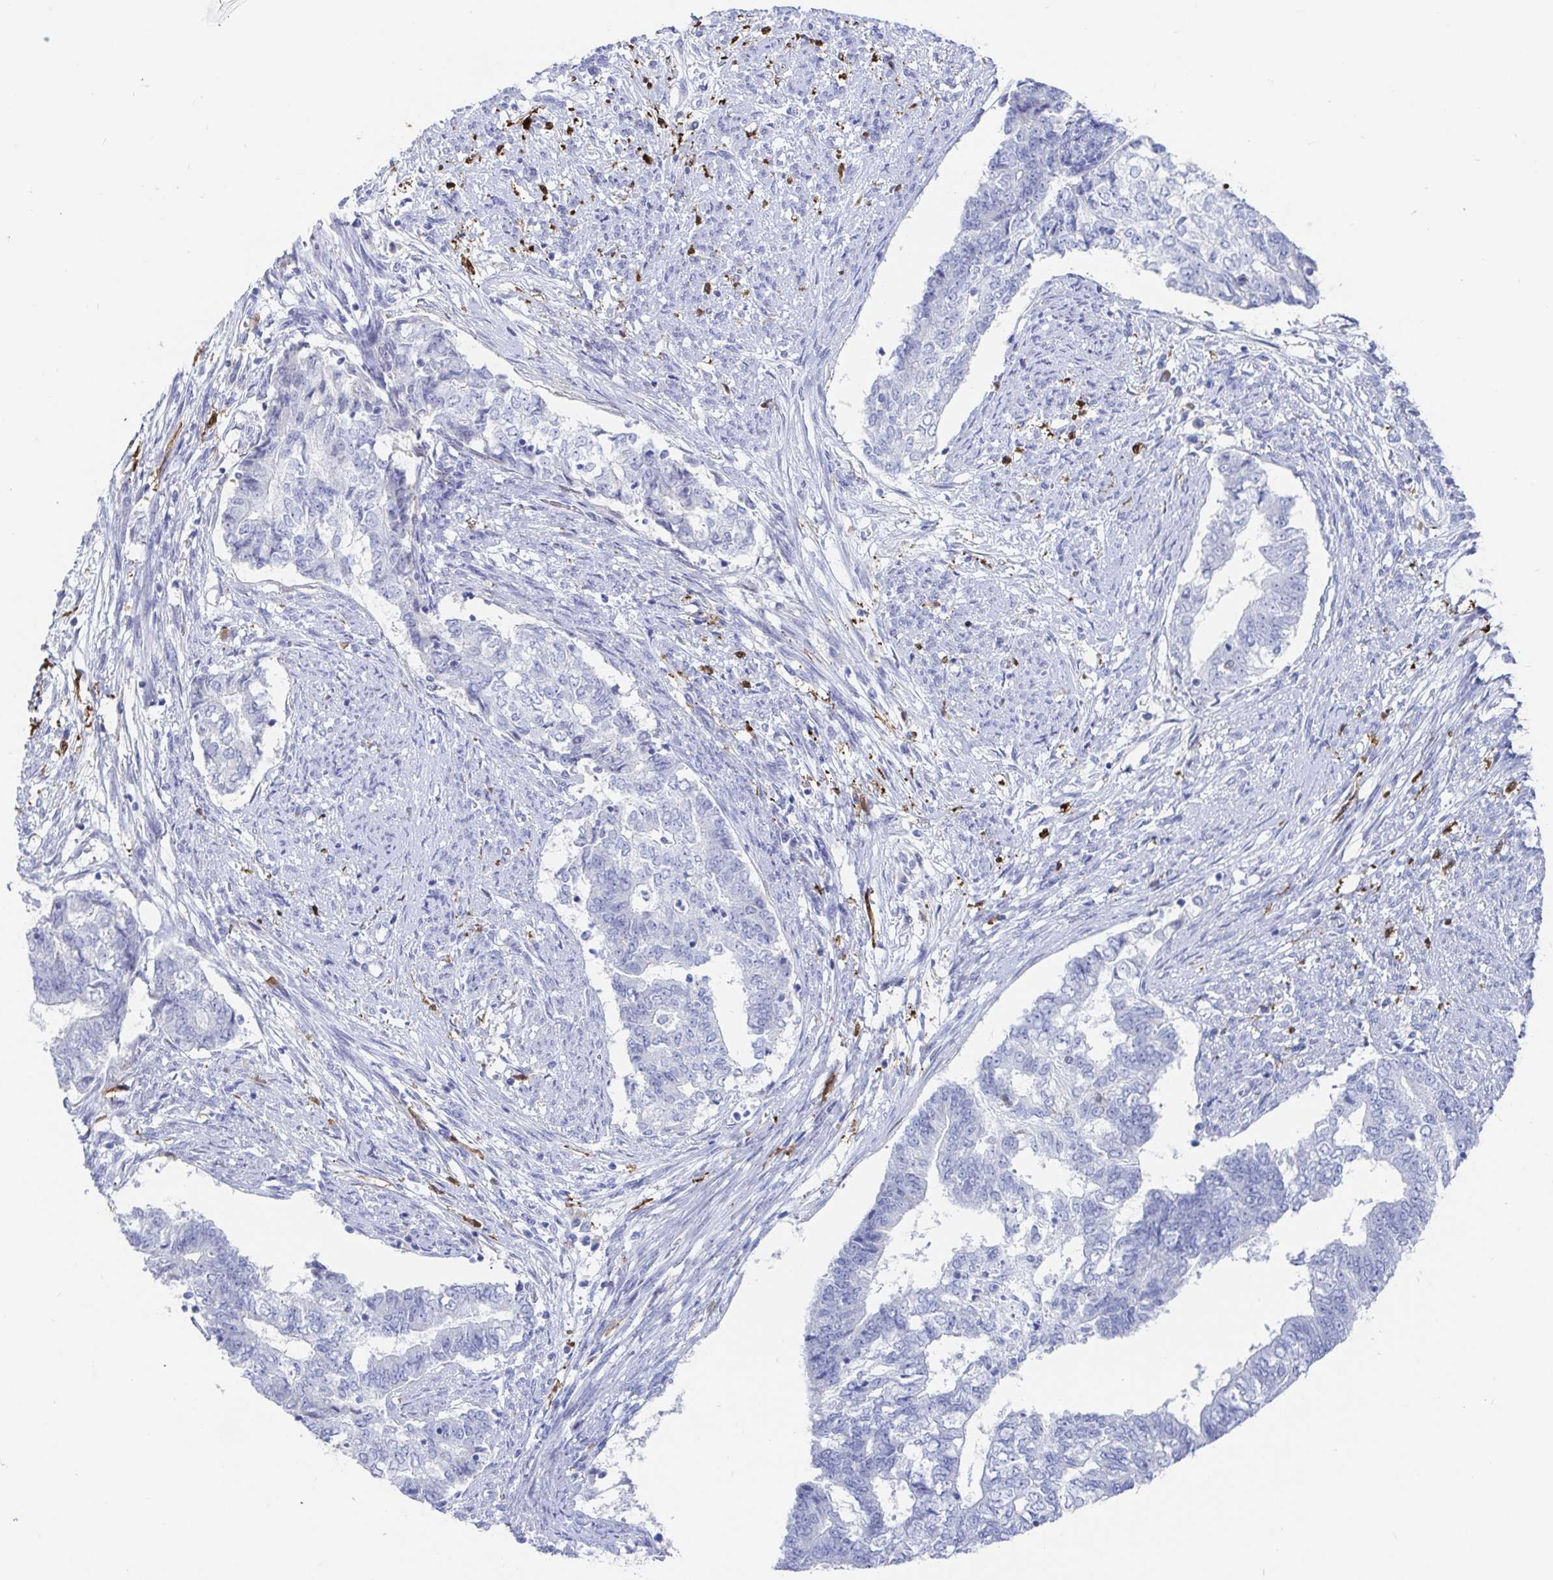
{"staining": {"intensity": "negative", "quantity": "none", "location": "none"}, "tissue": "endometrial cancer", "cell_type": "Tumor cells", "image_type": "cancer", "snomed": [{"axis": "morphology", "description": "Adenocarcinoma, NOS"}, {"axis": "topography", "description": "Endometrium"}], "caption": "DAB immunohistochemical staining of endometrial cancer (adenocarcinoma) exhibits no significant expression in tumor cells.", "gene": "OR2A4", "patient": {"sex": "female", "age": 65}}